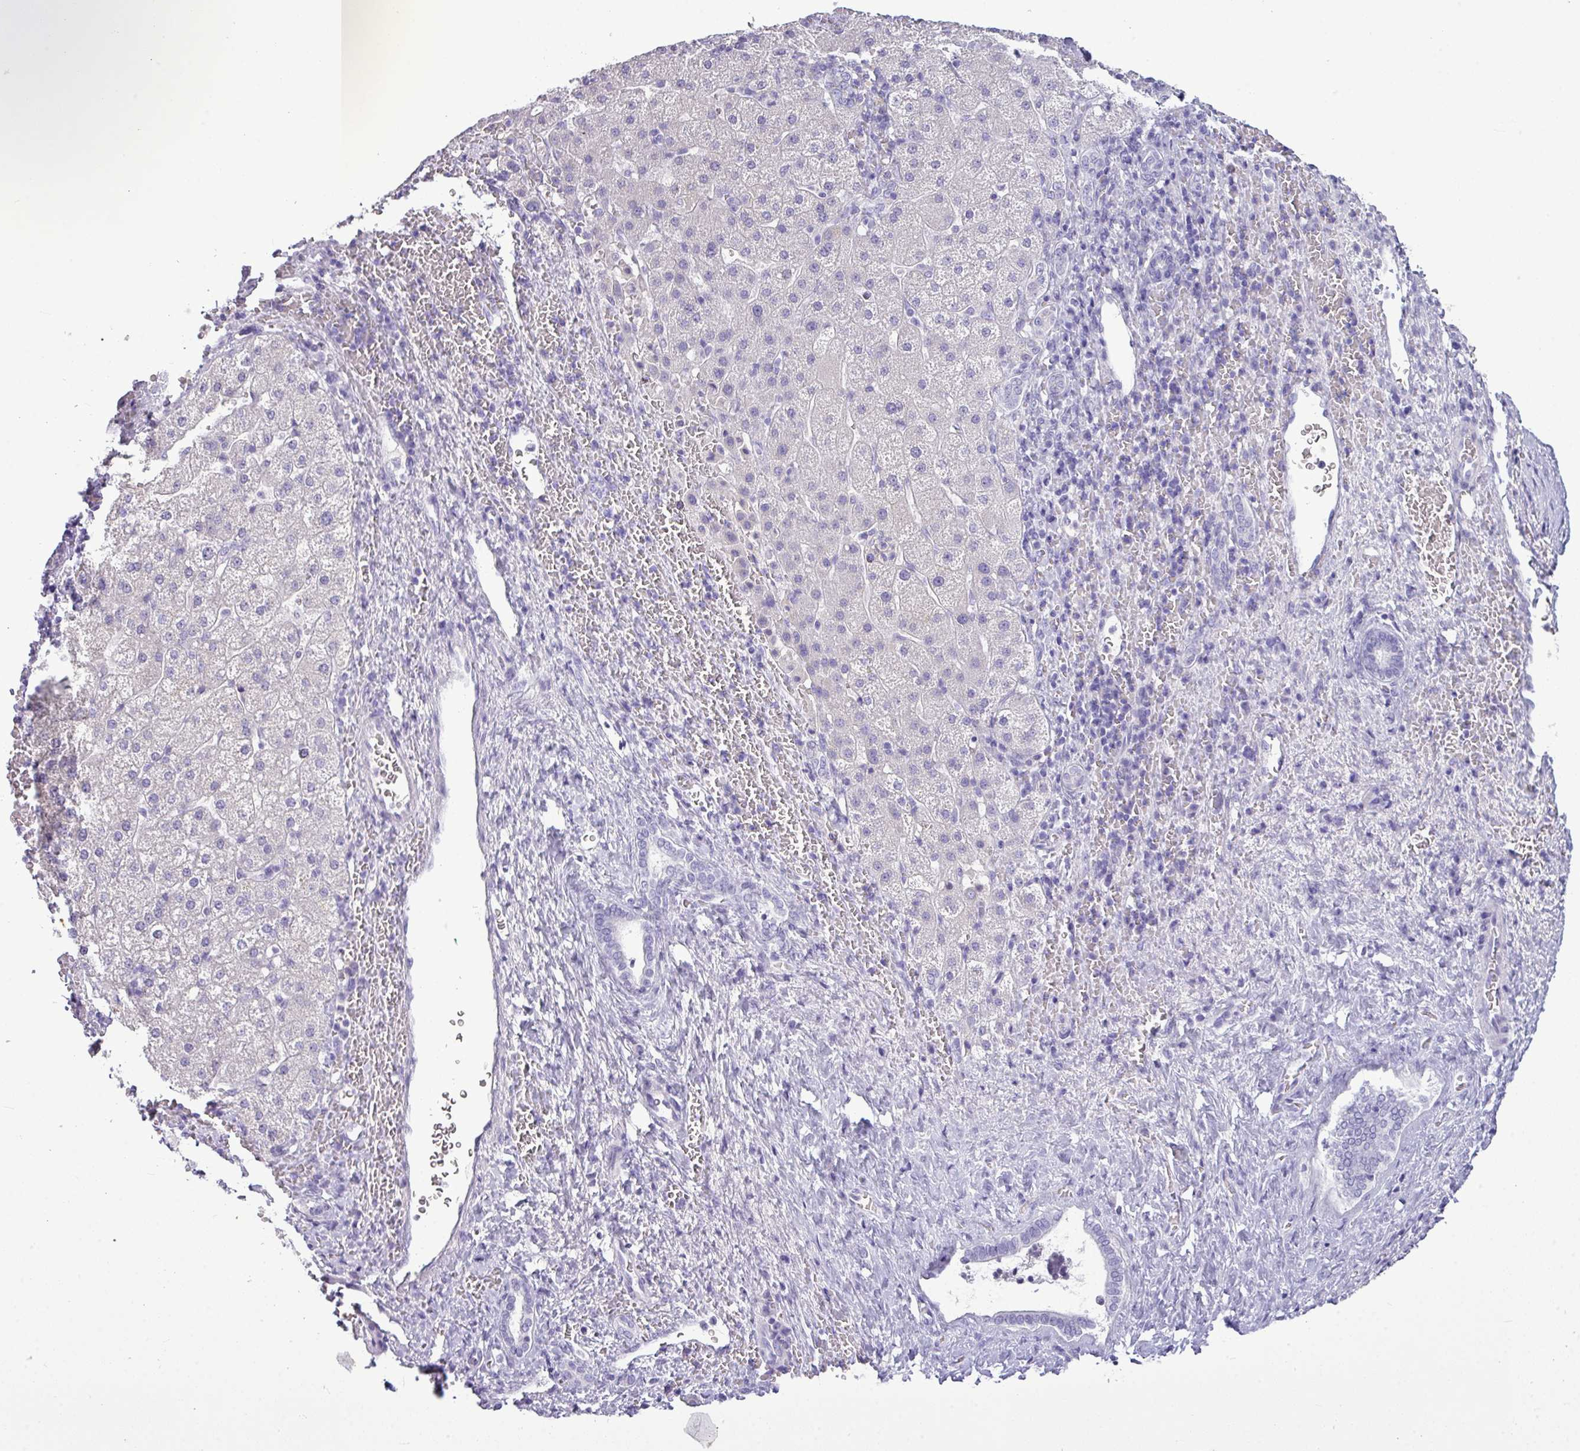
{"staining": {"intensity": "negative", "quantity": "none", "location": "none"}, "tissue": "liver cancer", "cell_type": "Tumor cells", "image_type": "cancer", "snomed": [{"axis": "morphology", "description": "Carcinoma, Hepatocellular, NOS"}, {"axis": "topography", "description": "Liver"}], "caption": "Photomicrograph shows no protein expression in tumor cells of hepatocellular carcinoma (liver) tissue.", "gene": "TMEM91", "patient": {"sex": "male", "age": 57}}